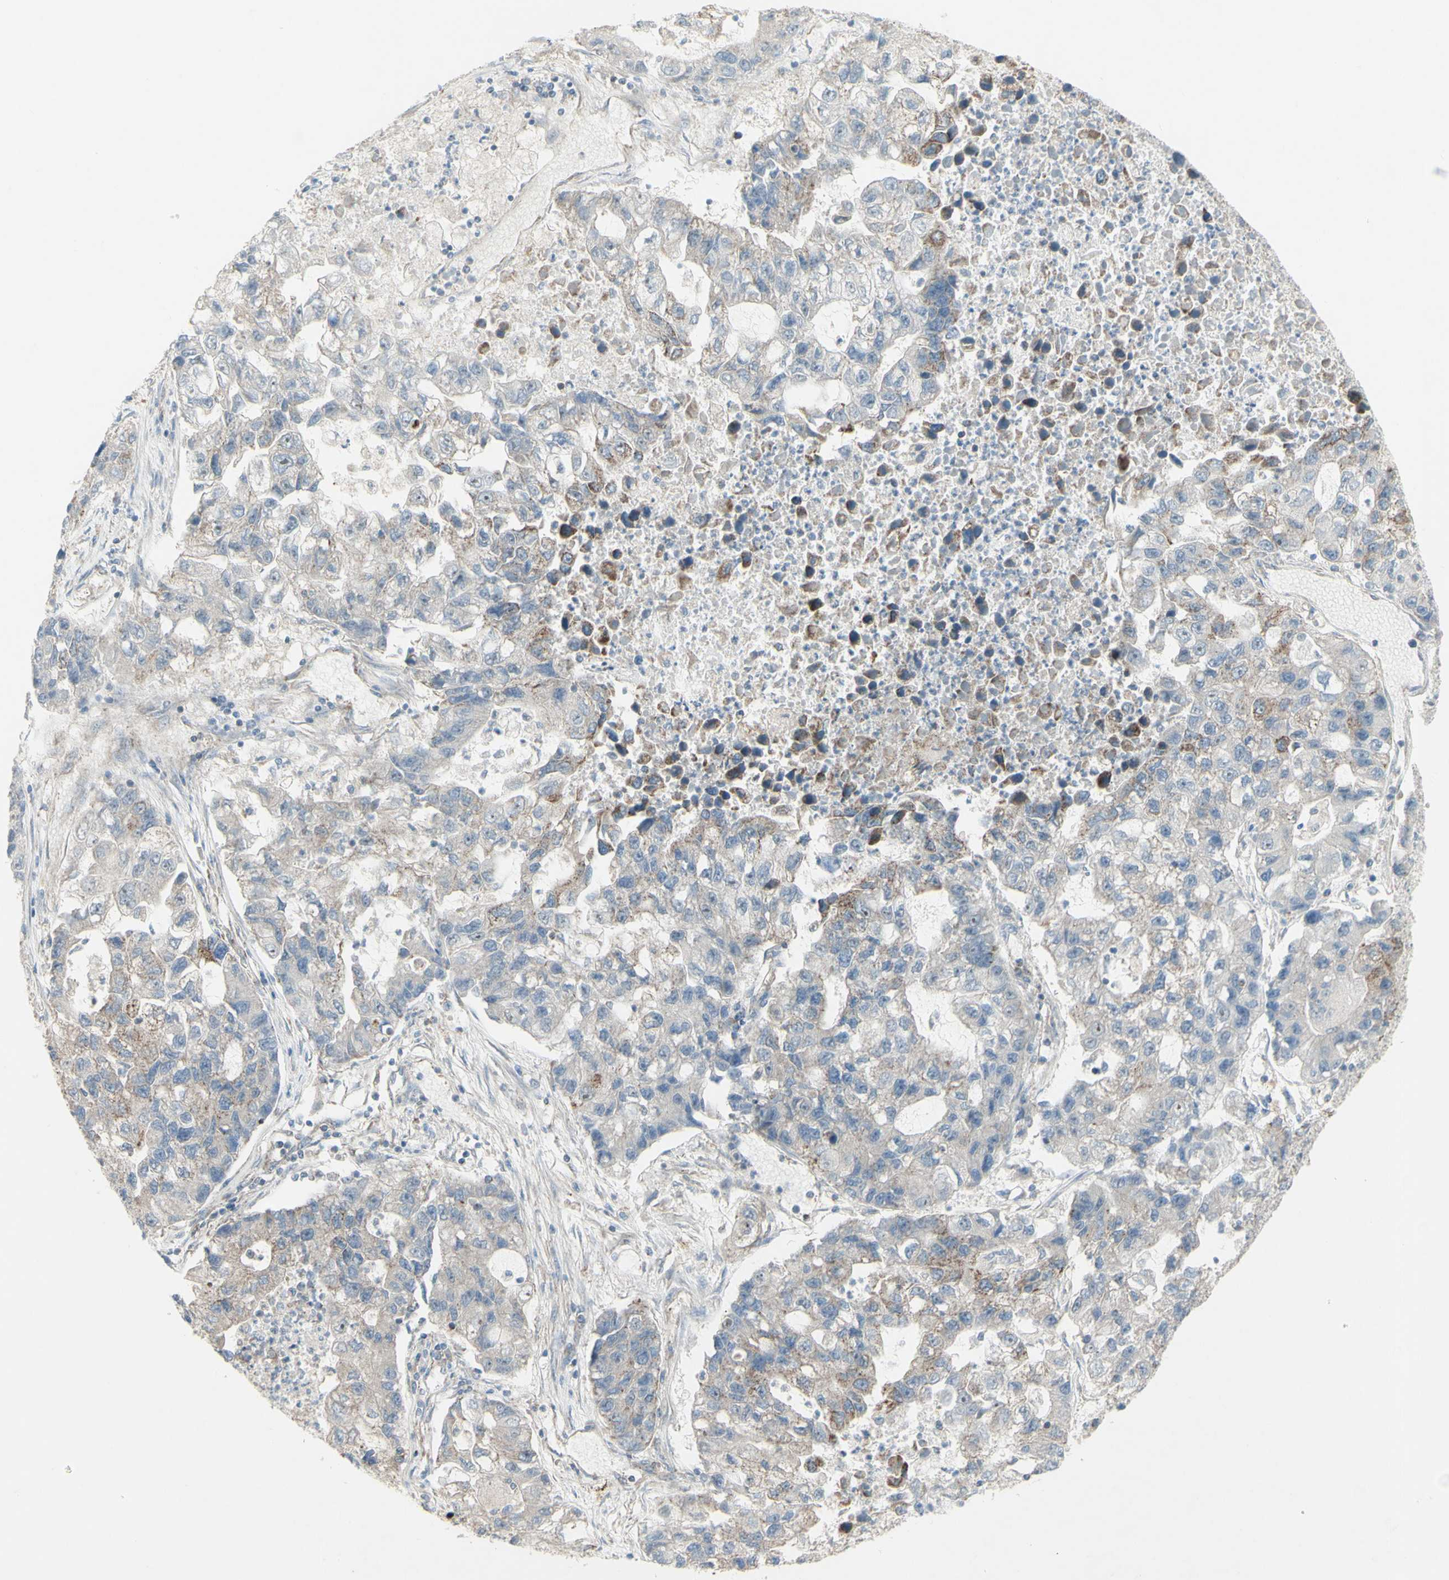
{"staining": {"intensity": "weak", "quantity": "<25%", "location": "cytoplasmic/membranous"}, "tissue": "lung cancer", "cell_type": "Tumor cells", "image_type": "cancer", "snomed": [{"axis": "morphology", "description": "Adenocarcinoma, NOS"}, {"axis": "topography", "description": "Lung"}], "caption": "Photomicrograph shows no protein expression in tumor cells of adenocarcinoma (lung) tissue.", "gene": "CNTNAP1", "patient": {"sex": "female", "age": 51}}